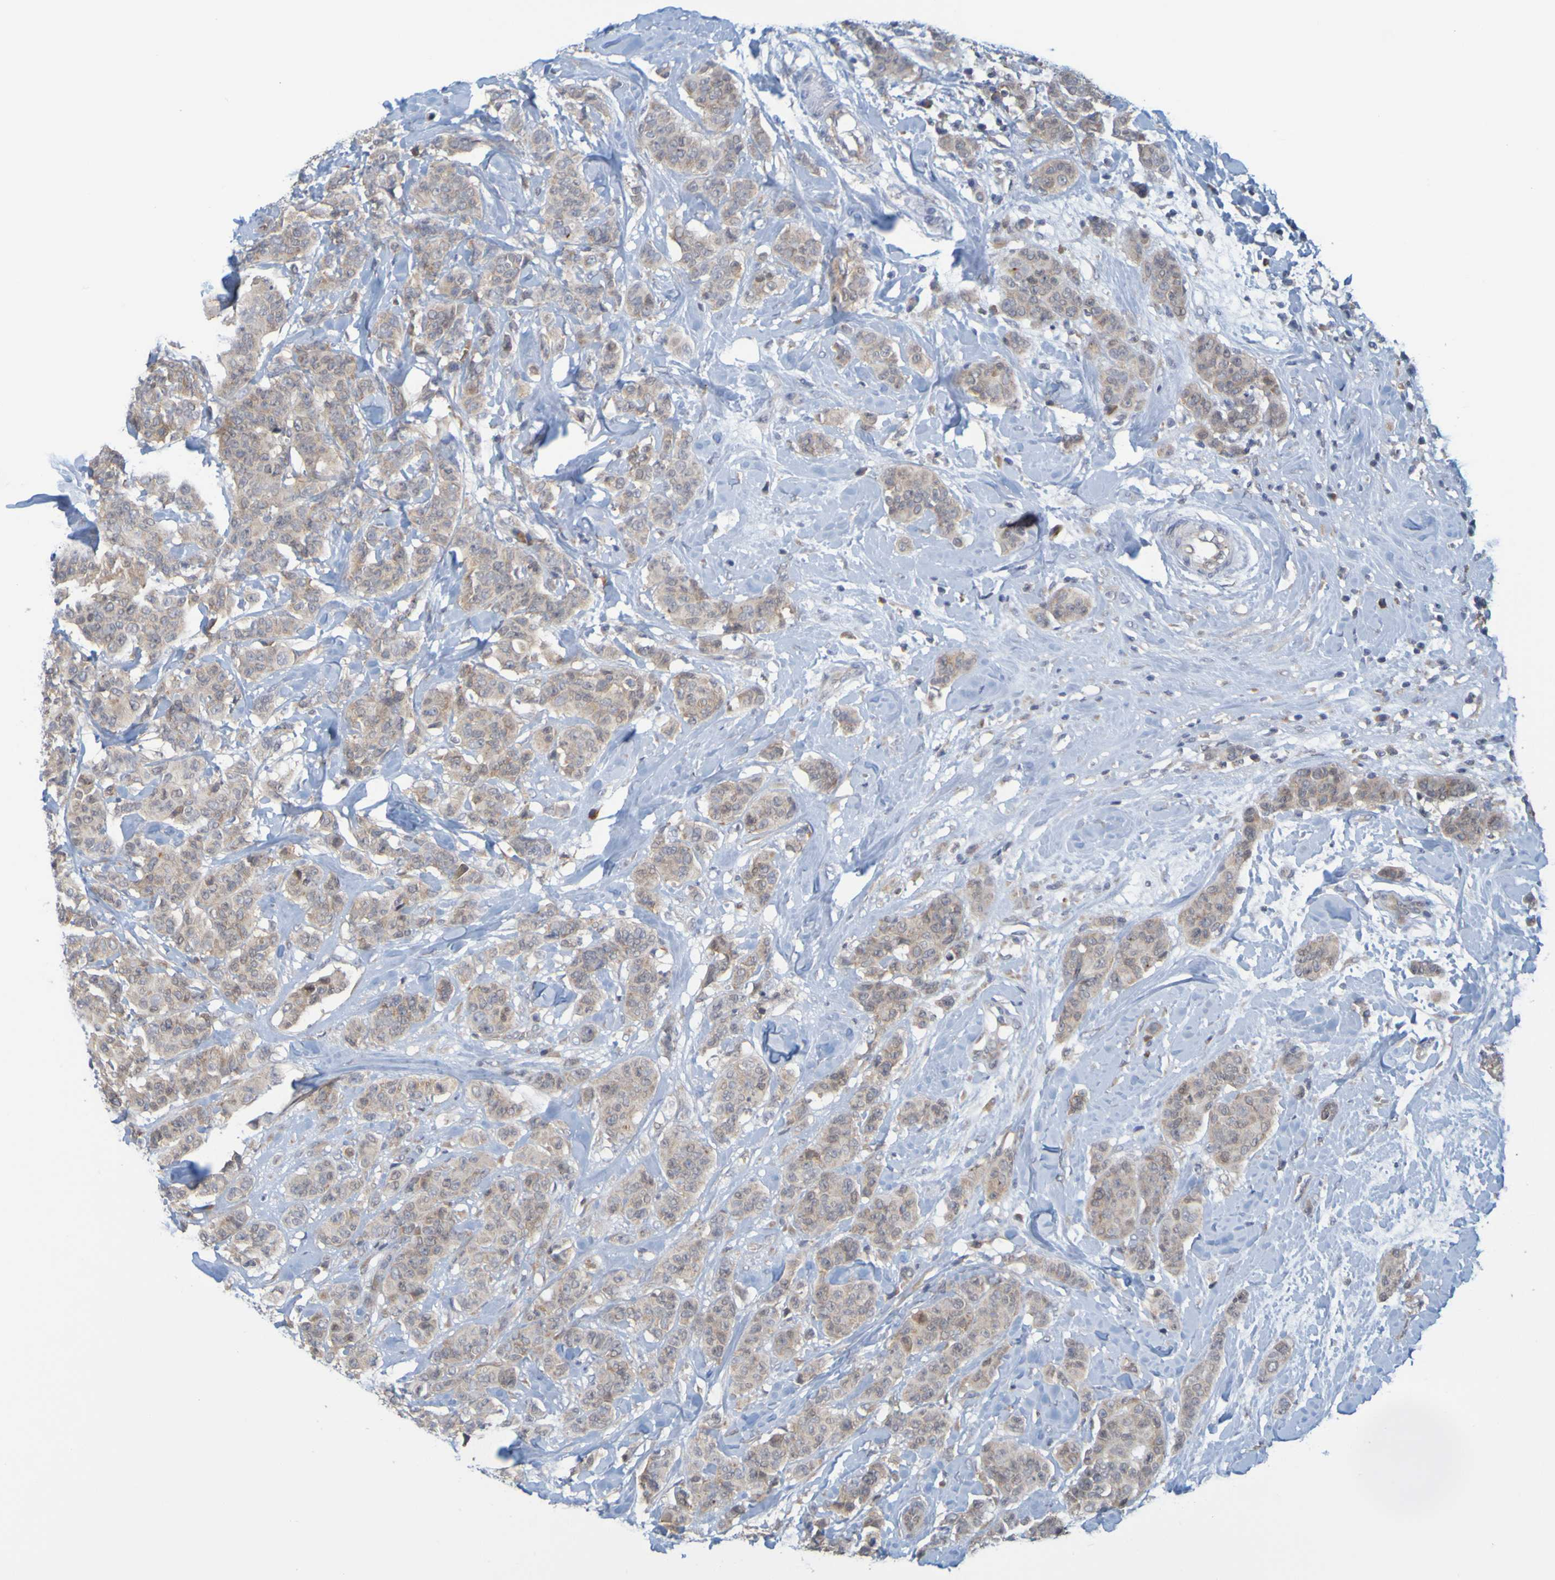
{"staining": {"intensity": "weak", "quantity": ">75%", "location": "cytoplasmic/membranous"}, "tissue": "breast cancer", "cell_type": "Tumor cells", "image_type": "cancer", "snomed": [{"axis": "morphology", "description": "Normal tissue, NOS"}, {"axis": "morphology", "description": "Duct carcinoma"}, {"axis": "topography", "description": "Breast"}], "caption": "A high-resolution image shows IHC staining of invasive ductal carcinoma (breast), which displays weak cytoplasmic/membranous staining in approximately >75% of tumor cells. (IHC, brightfield microscopy, high magnification).", "gene": "MOGS", "patient": {"sex": "female", "age": 40}}